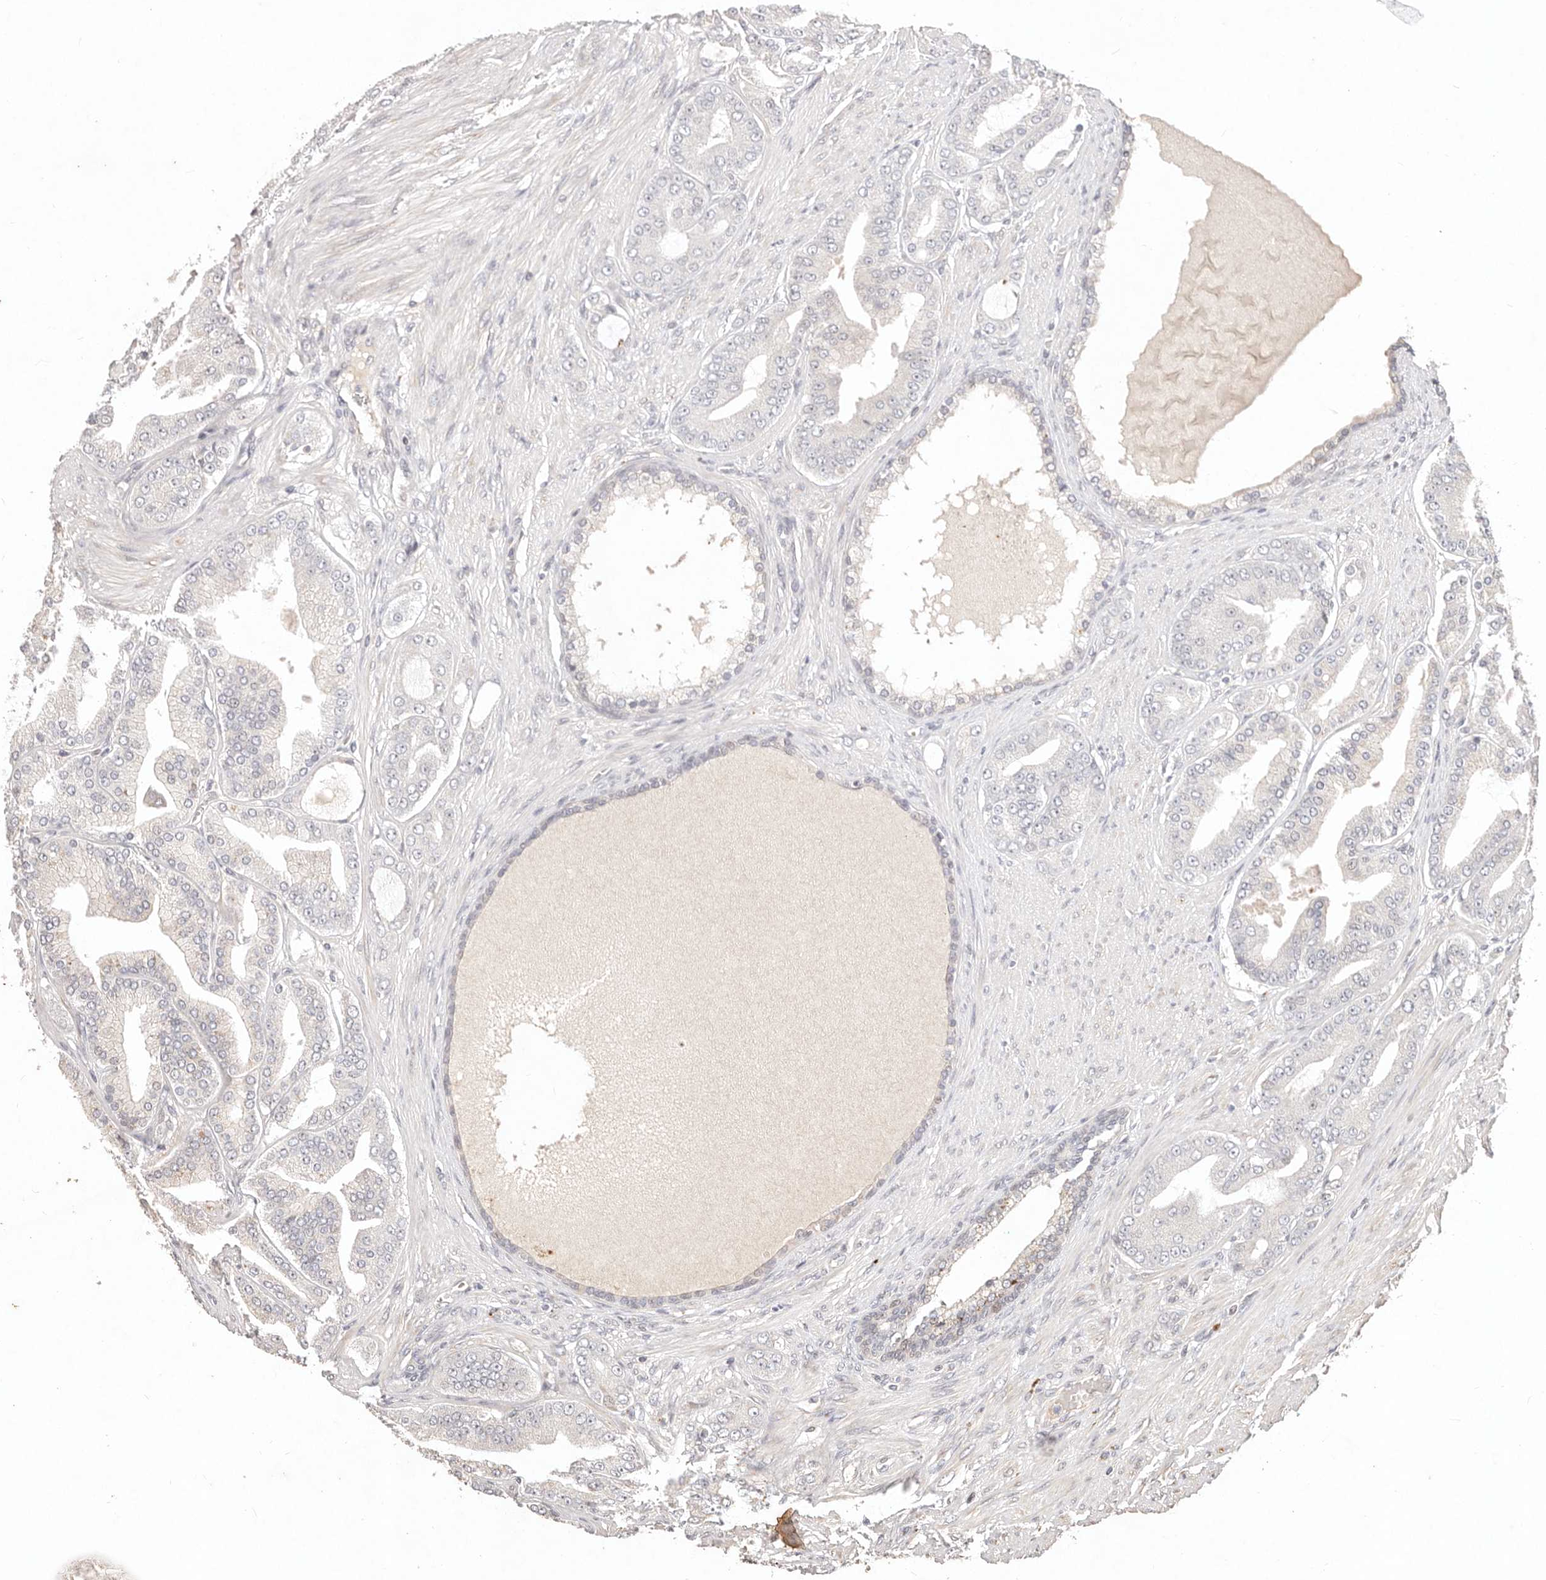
{"staining": {"intensity": "negative", "quantity": "none", "location": "none"}, "tissue": "prostate cancer", "cell_type": "Tumor cells", "image_type": "cancer", "snomed": [{"axis": "morphology", "description": "Adenocarcinoma, High grade"}, {"axis": "topography", "description": "Prostate"}], "caption": "Immunohistochemistry (IHC) of human adenocarcinoma (high-grade) (prostate) displays no positivity in tumor cells.", "gene": "KIF9", "patient": {"sex": "male", "age": 60}}